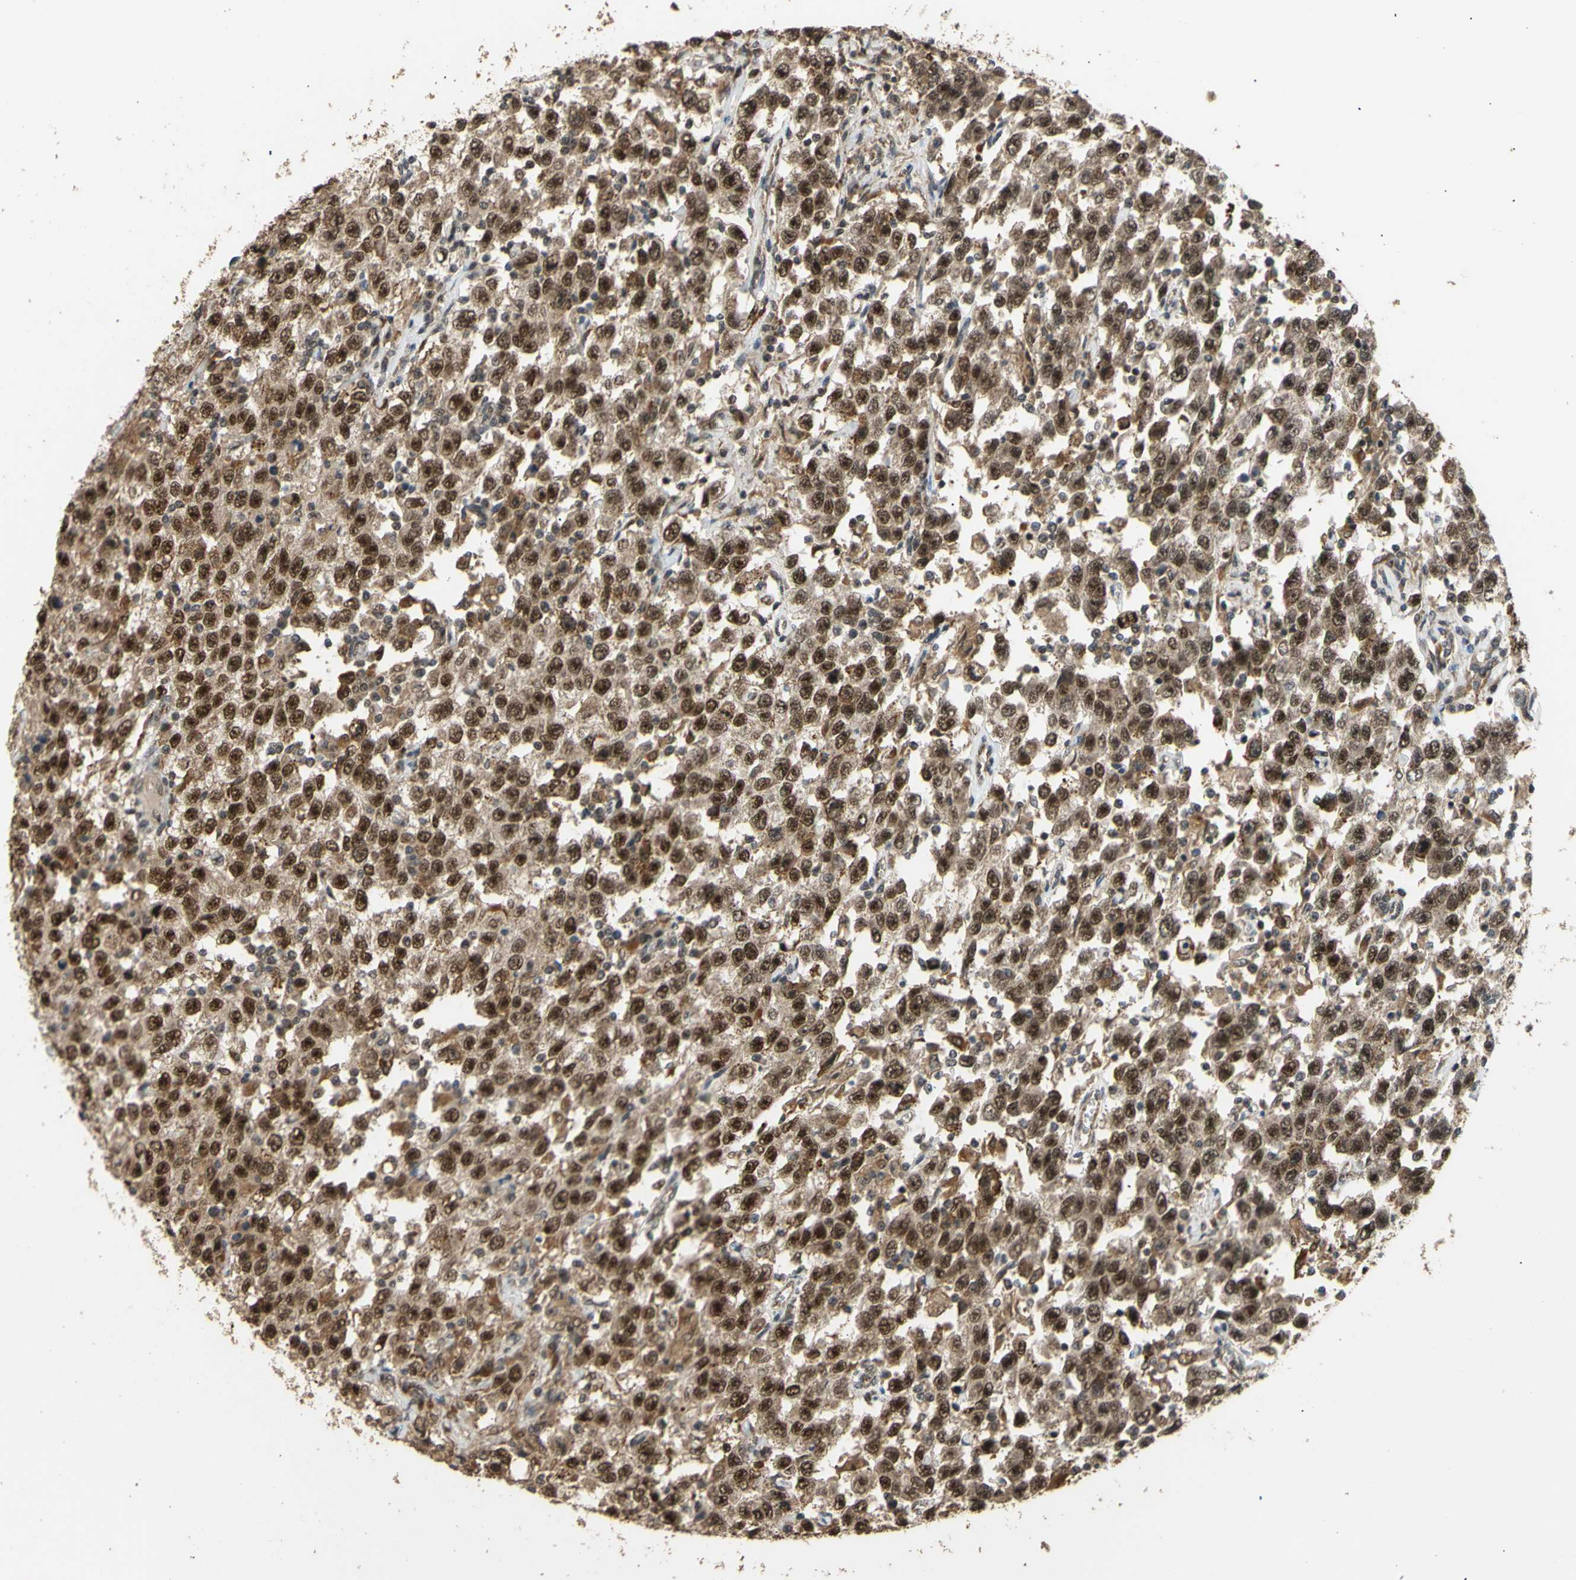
{"staining": {"intensity": "moderate", "quantity": ">75%", "location": "cytoplasmic/membranous,nuclear"}, "tissue": "testis cancer", "cell_type": "Tumor cells", "image_type": "cancer", "snomed": [{"axis": "morphology", "description": "Seminoma, NOS"}, {"axis": "topography", "description": "Testis"}], "caption": "Testis cancer stained for a protein reveals moderate cytoplasmic/membranous and nuclear positivity in tumor cells.", "gene": "GTF2E2", "patient": {"sex": "male", "age": 41}}